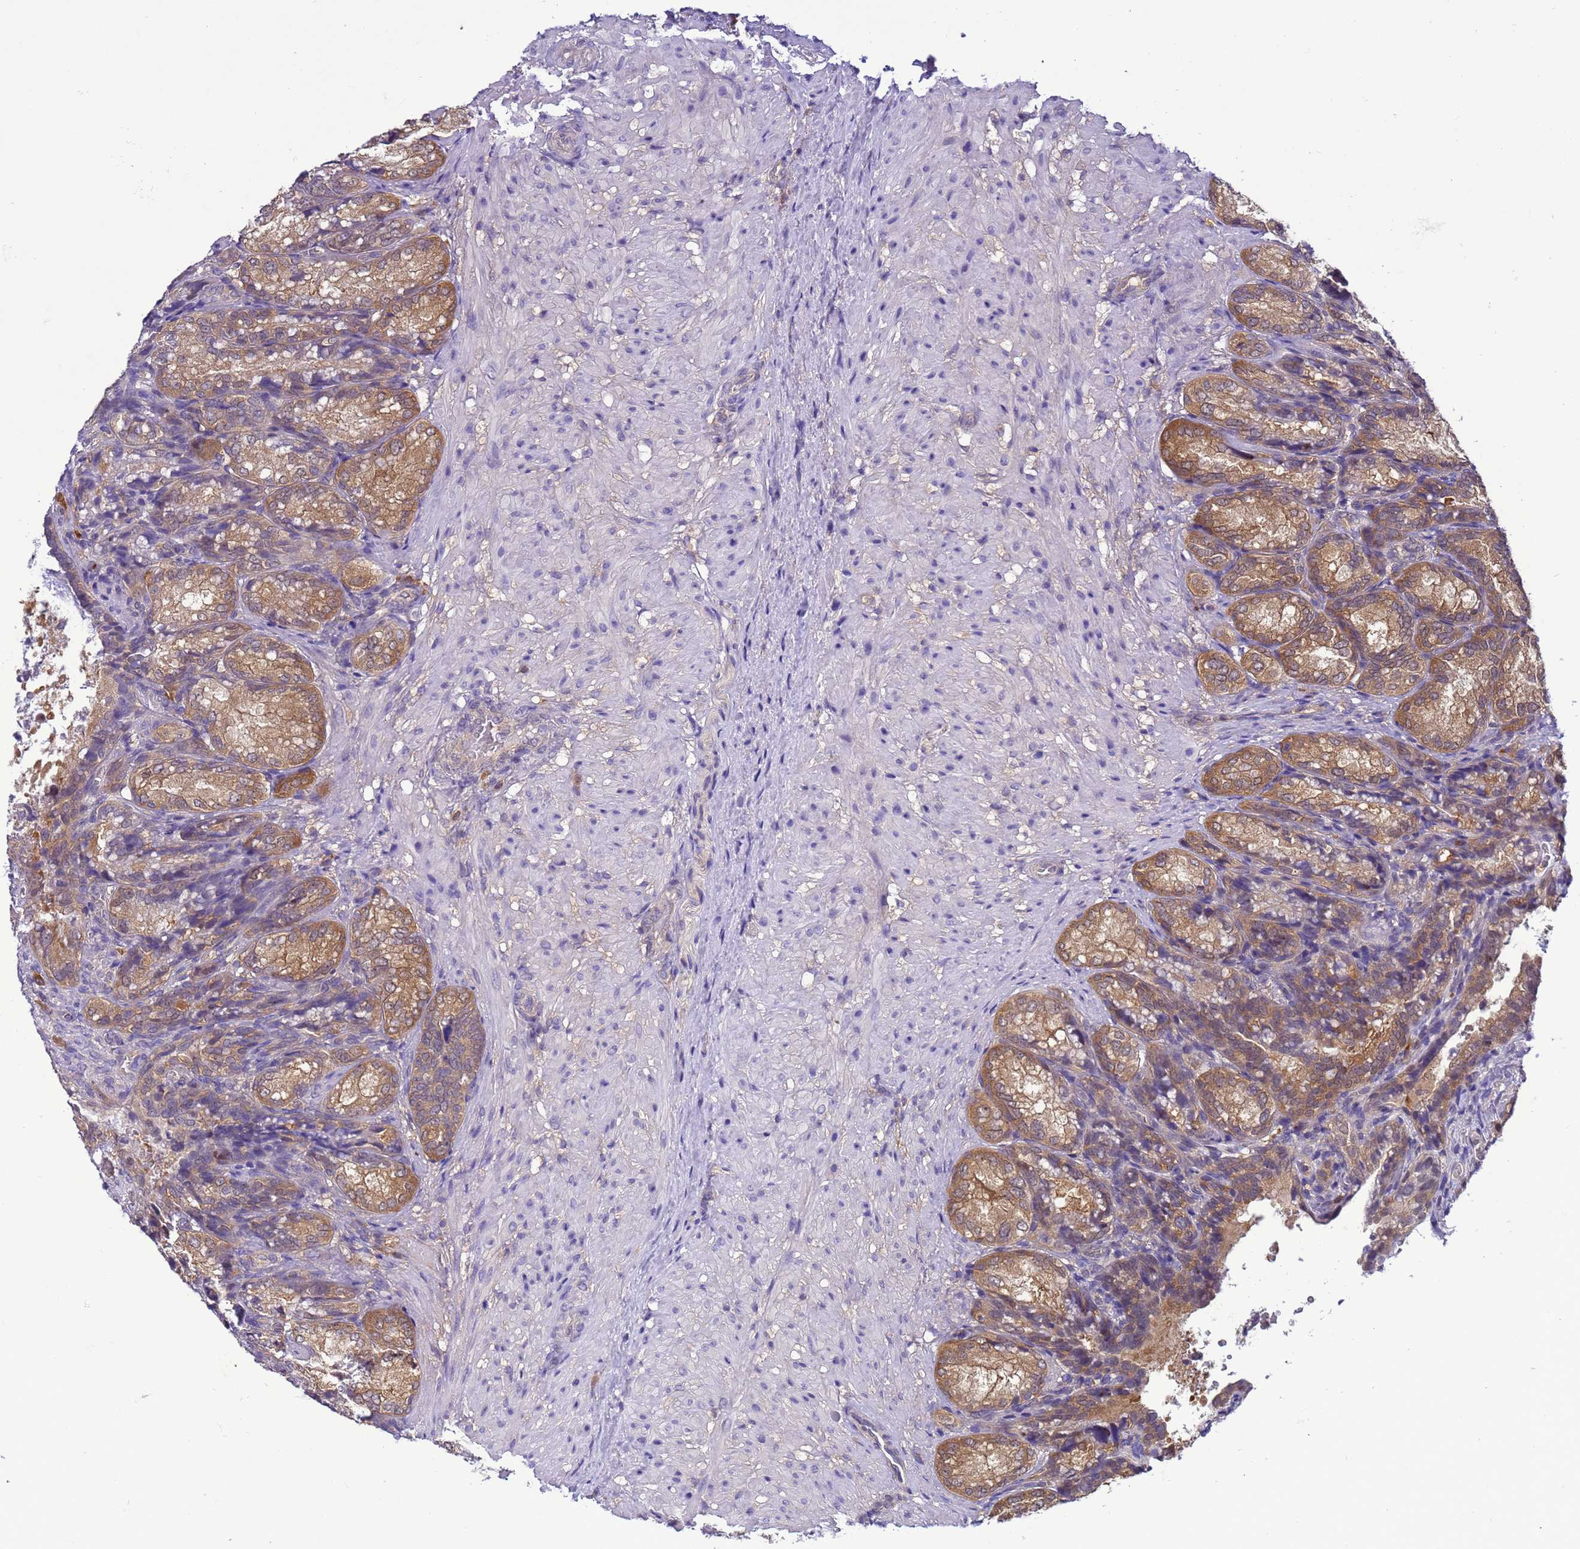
{"staining": {"intensity": "moderate", "quantity": ">75%", "location": "cytoplasmic/membranous"}, "tissue": "seminal vesicle", "cell_type": "Glandular cells", "image_type": "normal", "snomed": [{"axis": "morphology", "description": "Normal tissue, NOS"}, {"axis": "topography", "description": "Seminal veicle"}], "caption": "Immunohistochemical staining of benign human seminal vesicle shows moderate cytoplasmic/membranous protein staining in about >75% of glandular cells.", "gene": "DDI2", "patient": {"sex": "male", "age": 58}}